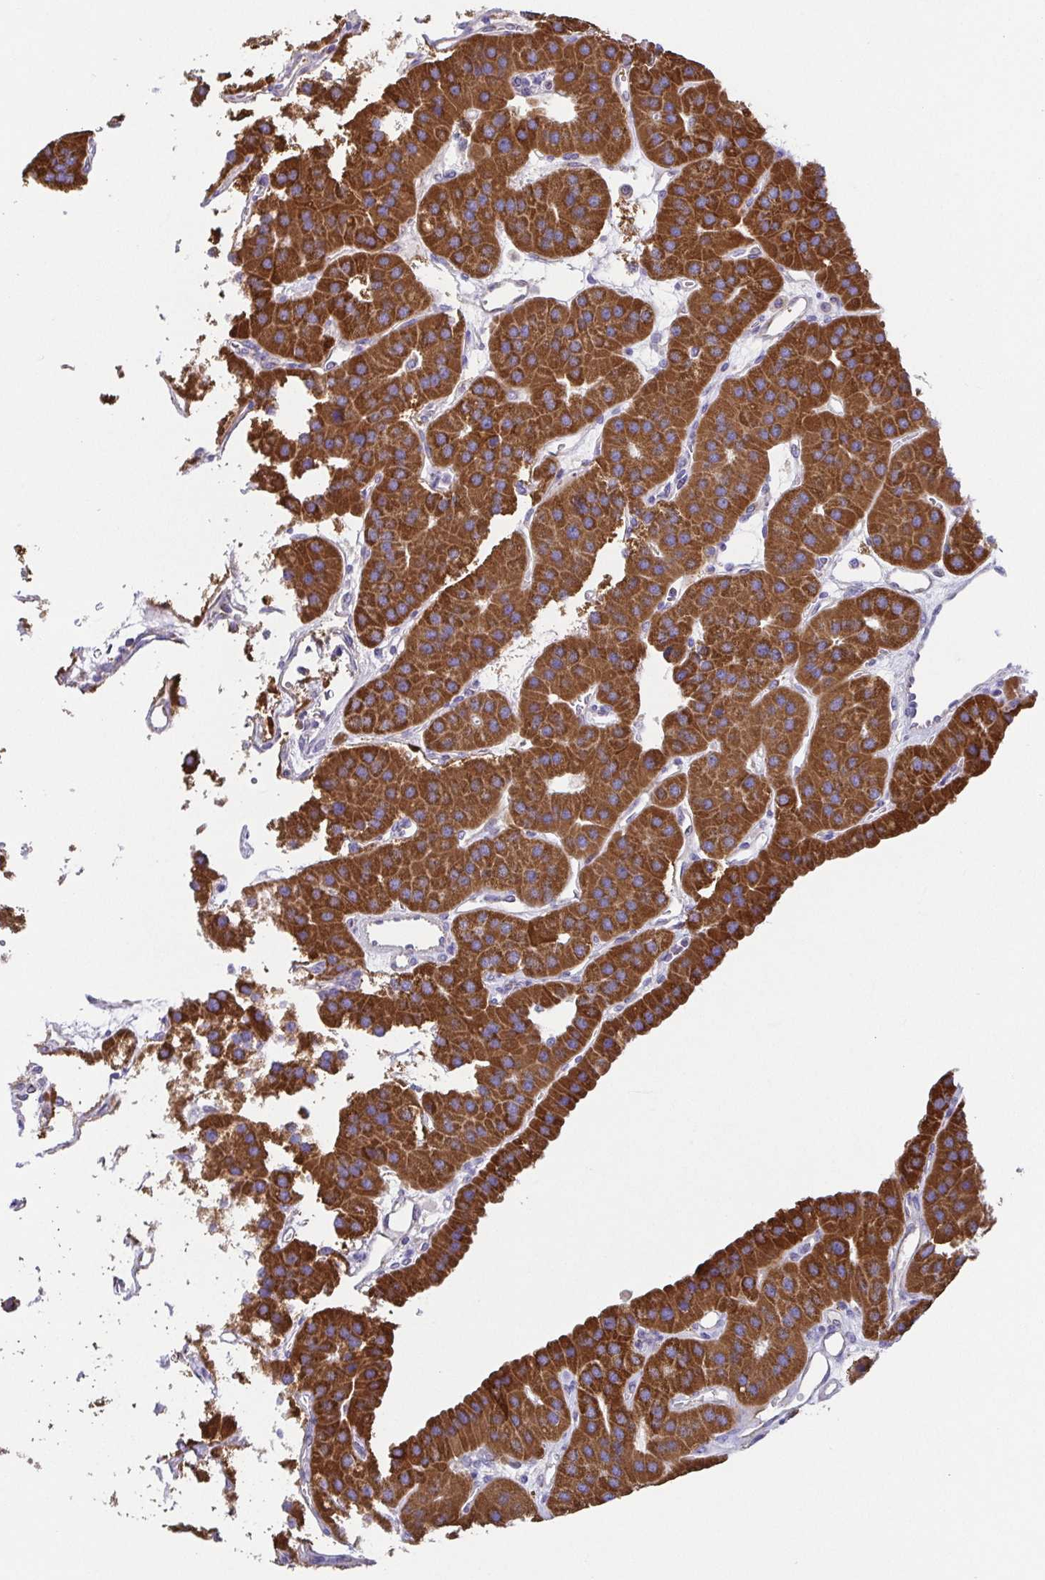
{"staining": {"intensity": "strong", "quantity": ">75%", "location": "cytoplasmic/membranous"}, "tissue": "parathyroid gland", "cell_type": "Glandular cells", "image_type": "normal", "snomed": [{"axis": "morphology", "description": "Normal tissue, NOS"}, {"axis": "morphology", "description": "Adenoma, NOS"}, {"axis": "topography", "description": "Parathyroid gland"}], "caption": "Glandular cells display high levels of strong cytoplasmic/membranous positivity in about >75% of cells in unremarkable human parathyroid gland. The protein of interest is stained brown, and the nuclei are stained in blue (DAB (3,3'-diaminobenzidine) IHC with brightfield microscopy, high magnification).", "gene": "GINM1", "patient": {"sex": "female", "age": 86}}